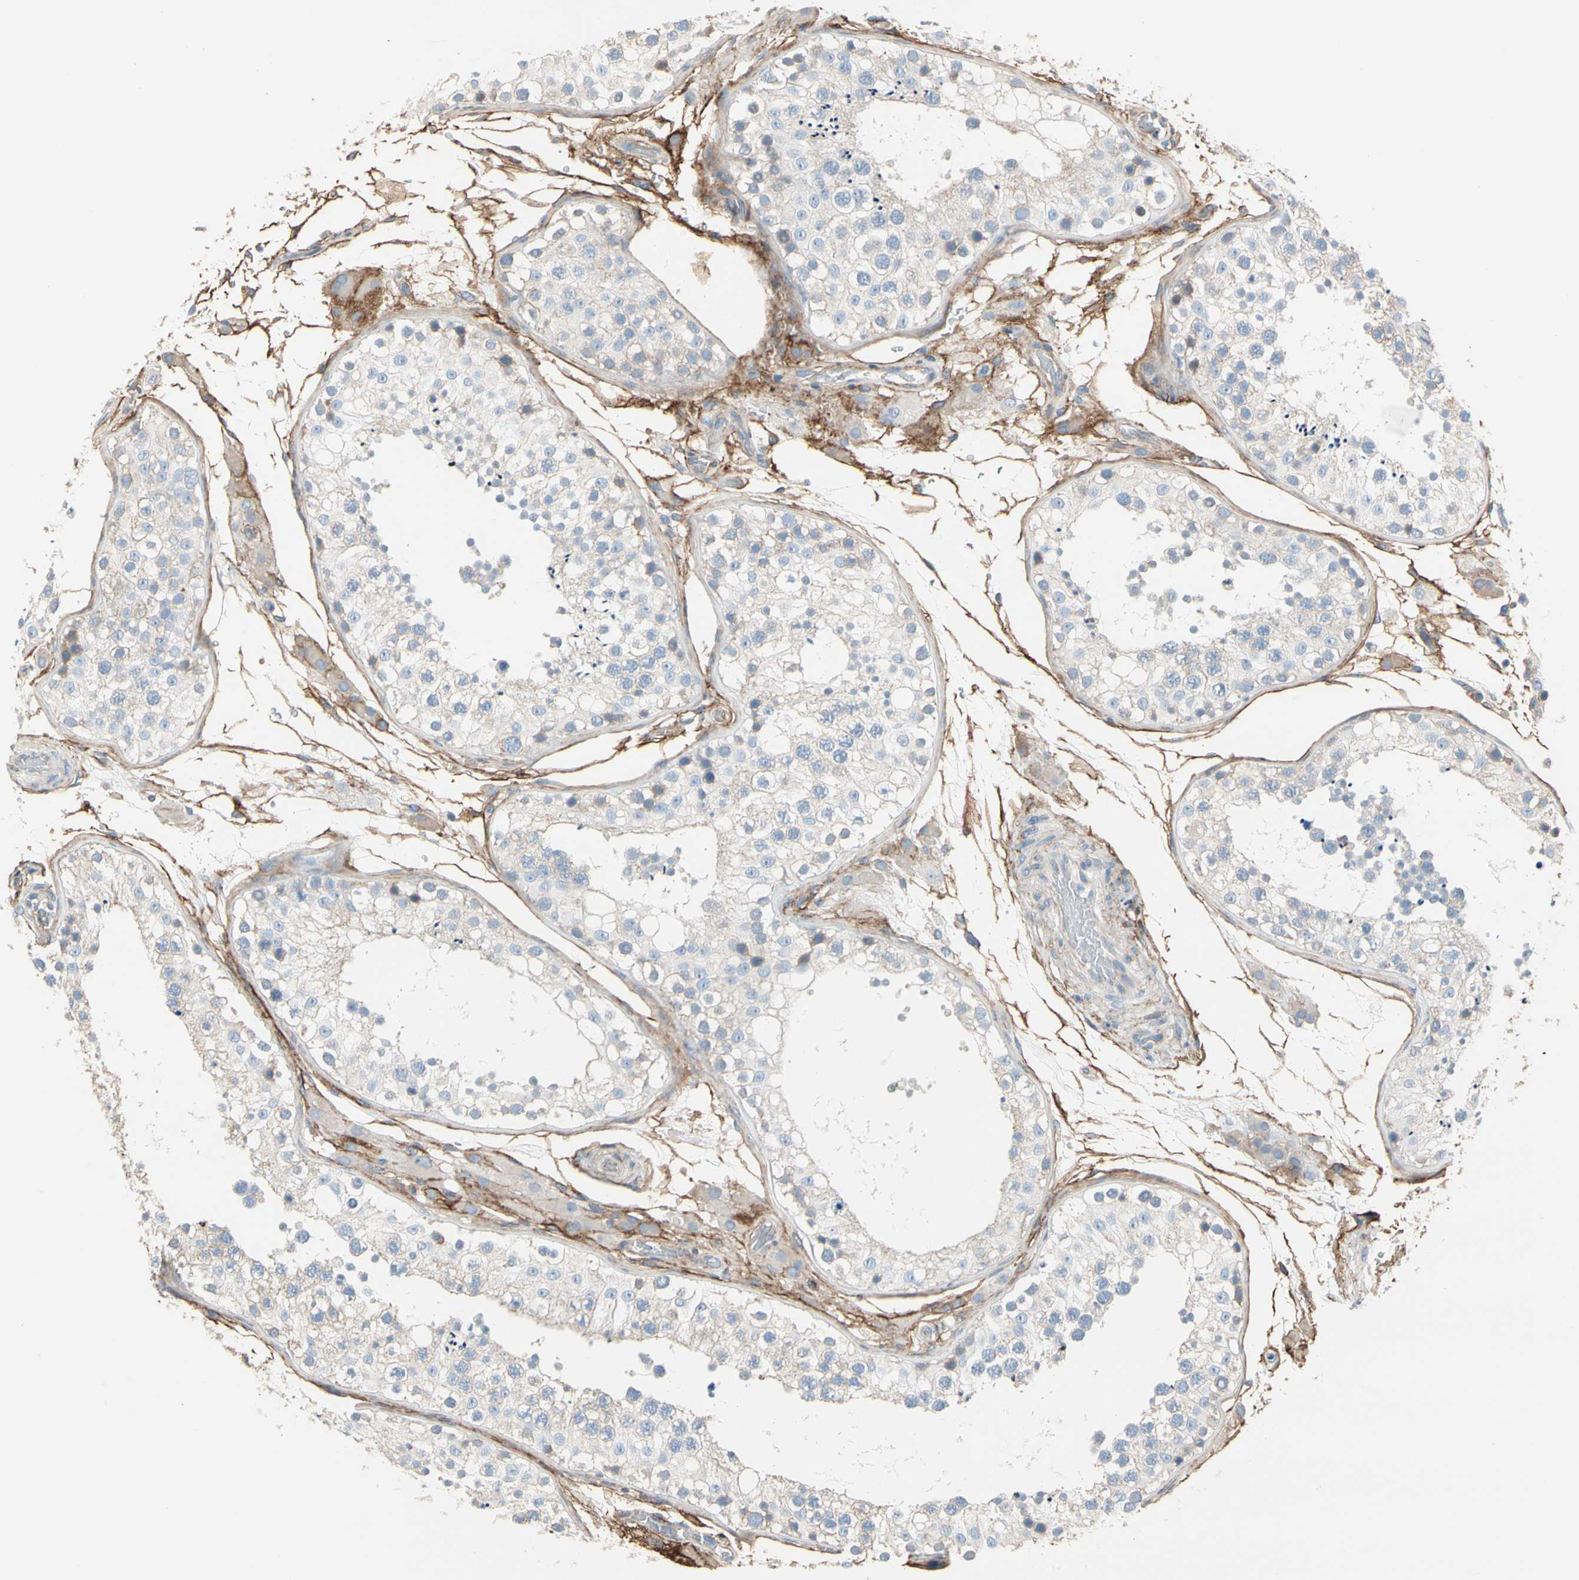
{"staining": {"intensity": "negative", "quantity": "none", "location": "none"}, "tissue": "testis", "cell_type": "Cells in seminiferous ducts", "image_type": "normal", "snomed": [{"axis": "morphology", "description": "Normal tissue, NOS"}, {"axis": "topography", "description": "Testis"}], "caption": "DAB (3,3'-diaminobenzidine) immunohistochemical staining of normal human testis exhibits no significant staining in cells in seminiferous ducts.", "gene": "EPB41L2", "patient": {"sex": "male", "age": 26}}